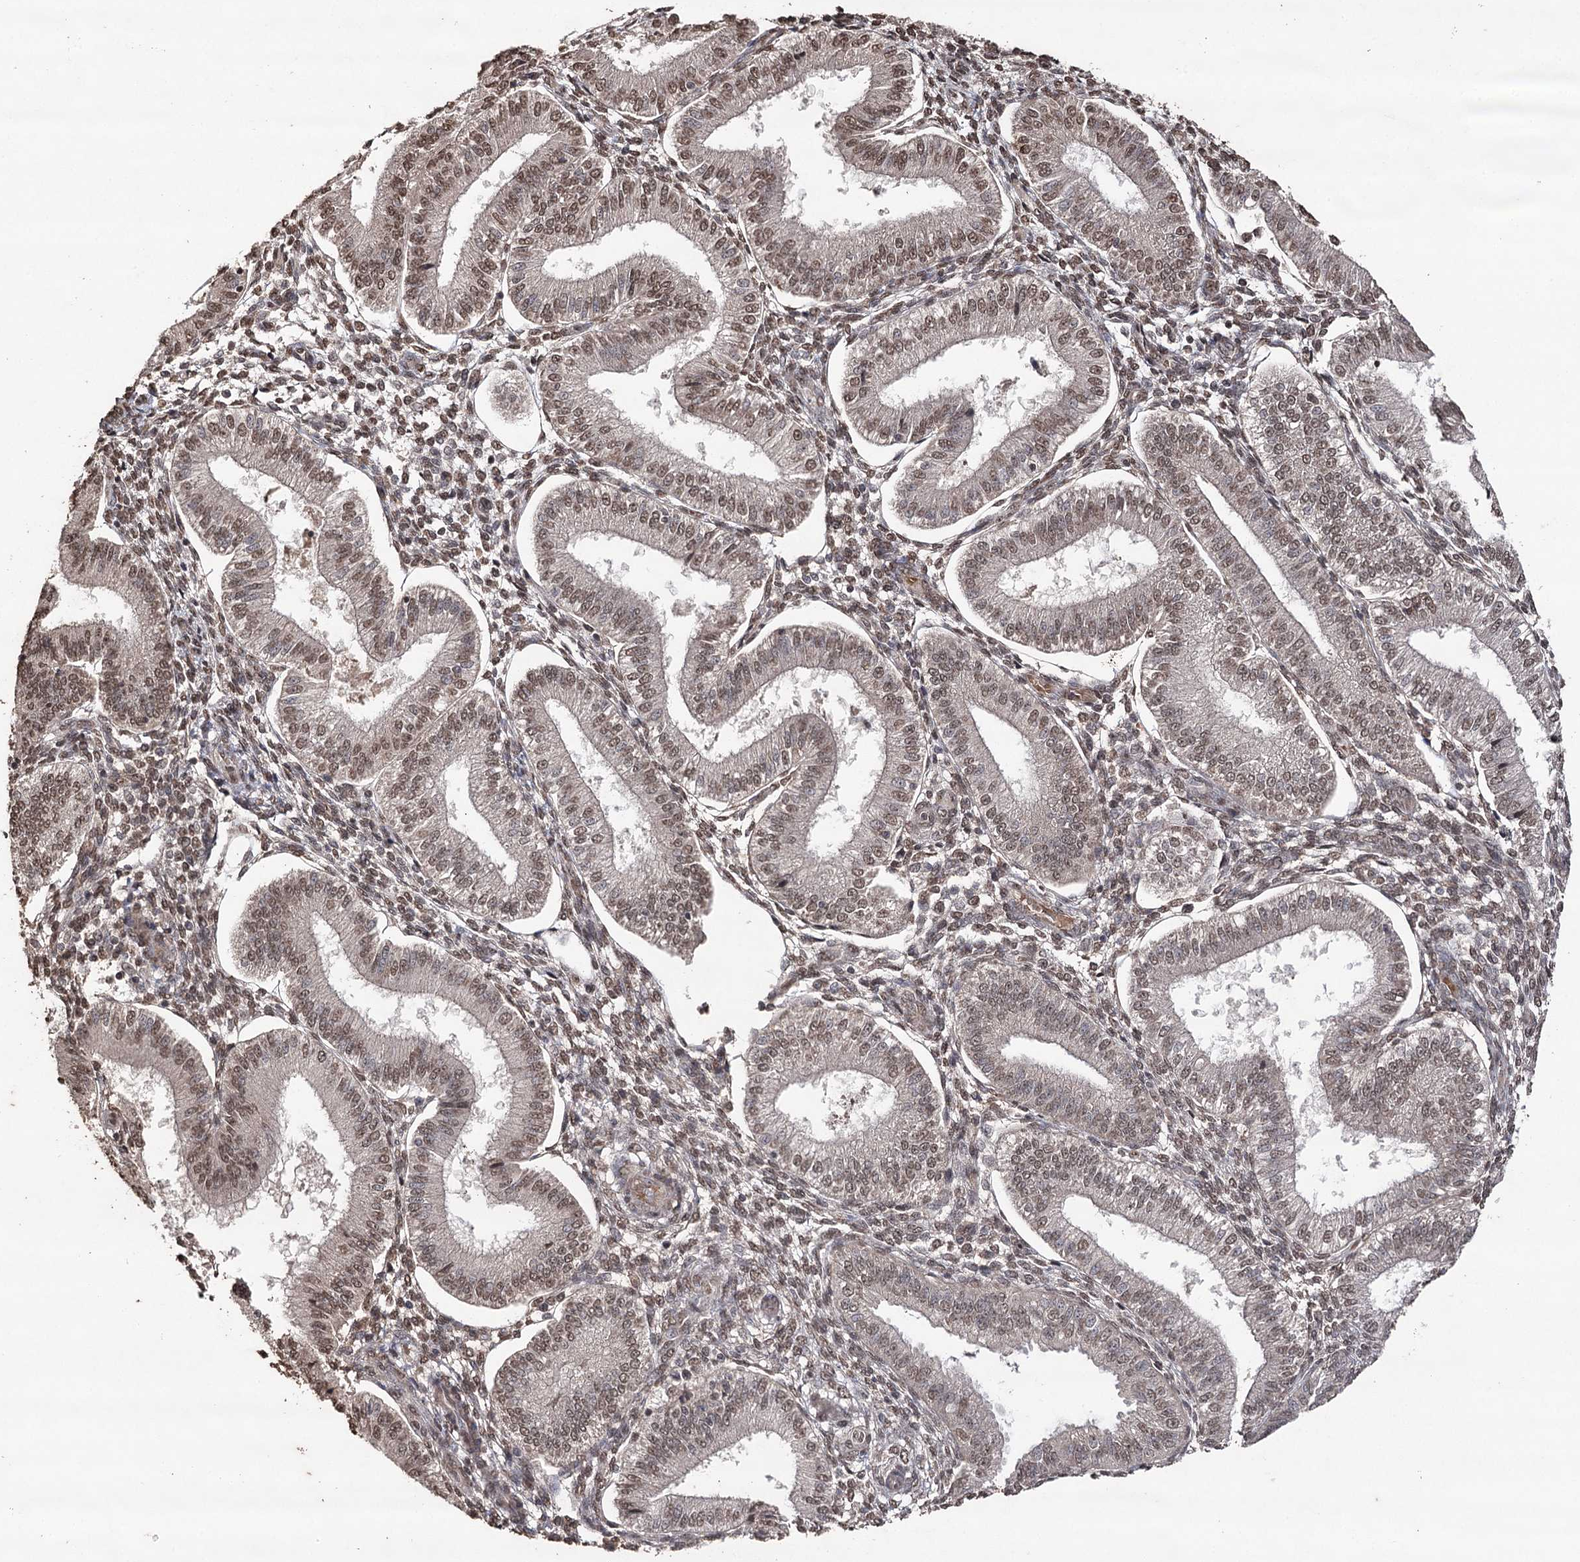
{"staining": {"intensity": "moderate", "quantity": "25%-75%", "location": "nuclear"}, "tissue": "endometrium", "cell_type": "Cells in endometrial stroma", "image_type": "normal", "snomed": [{"axis": "morphology", "description": "Normal tissue, NOS"}, {"axis": "topography", "description": "Endometrium"}], "caption": "Endometrium stained with DAB (3,3'-diaminobenzidine) immunohistochemistry (IHC) exhibits medium levels of moderate nuclear expression in approximately 25%-75% of cells in endometrial stroma.", "gene": "ATG14", "patient": {"sex": "female", "age": 39}}